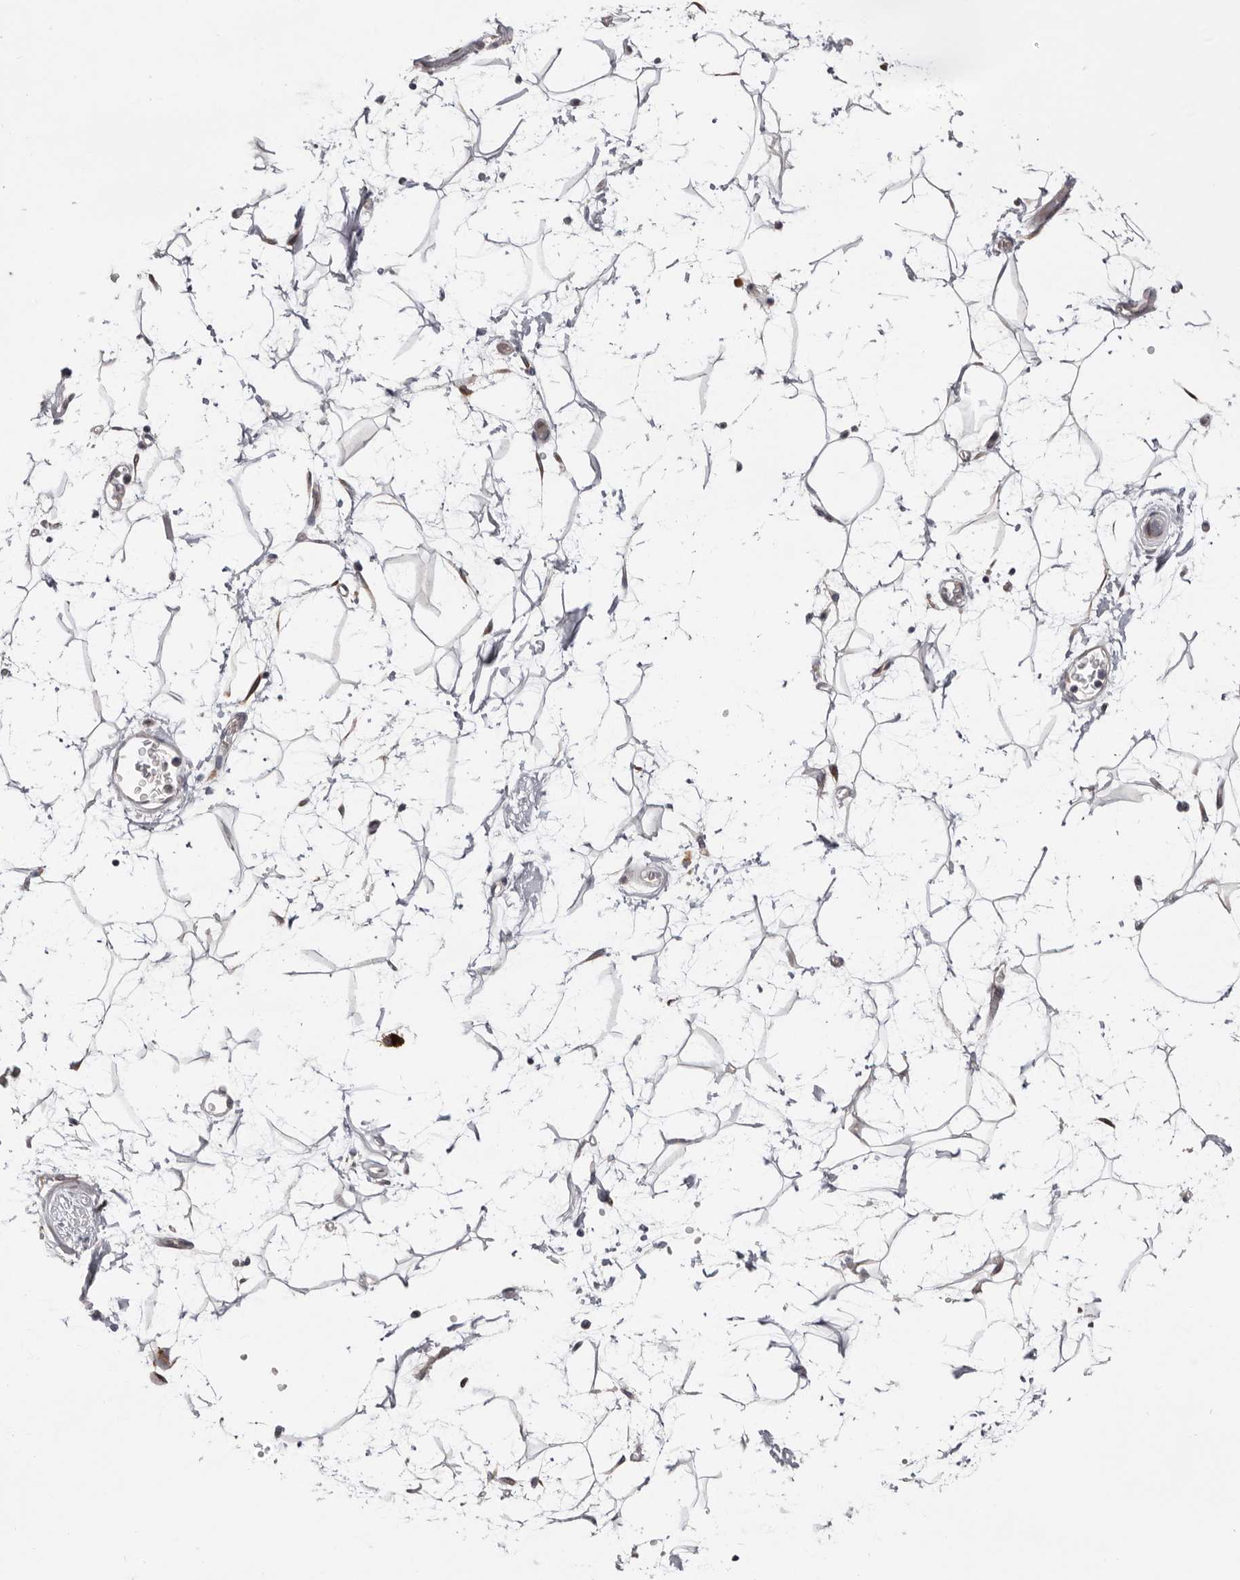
{"staining": {"intensity": "weak", "quantity": "<25%", "location": "cytoplasmic/membranous"}, "tissue": "adipose tissue", "cell_type": "Adipocytes", "image_type": "normal", "snomed": [{"axis": "morphology", "description": "Normal tissue, NOS"}, {"axis": "topography", "description": "Soft tissue"}], "caption": "The micrograph displays no significant positivity in adipocytes of adipose tissue.", "gene": "USH1C", "patient": {"sex": "male", "age": 72}}